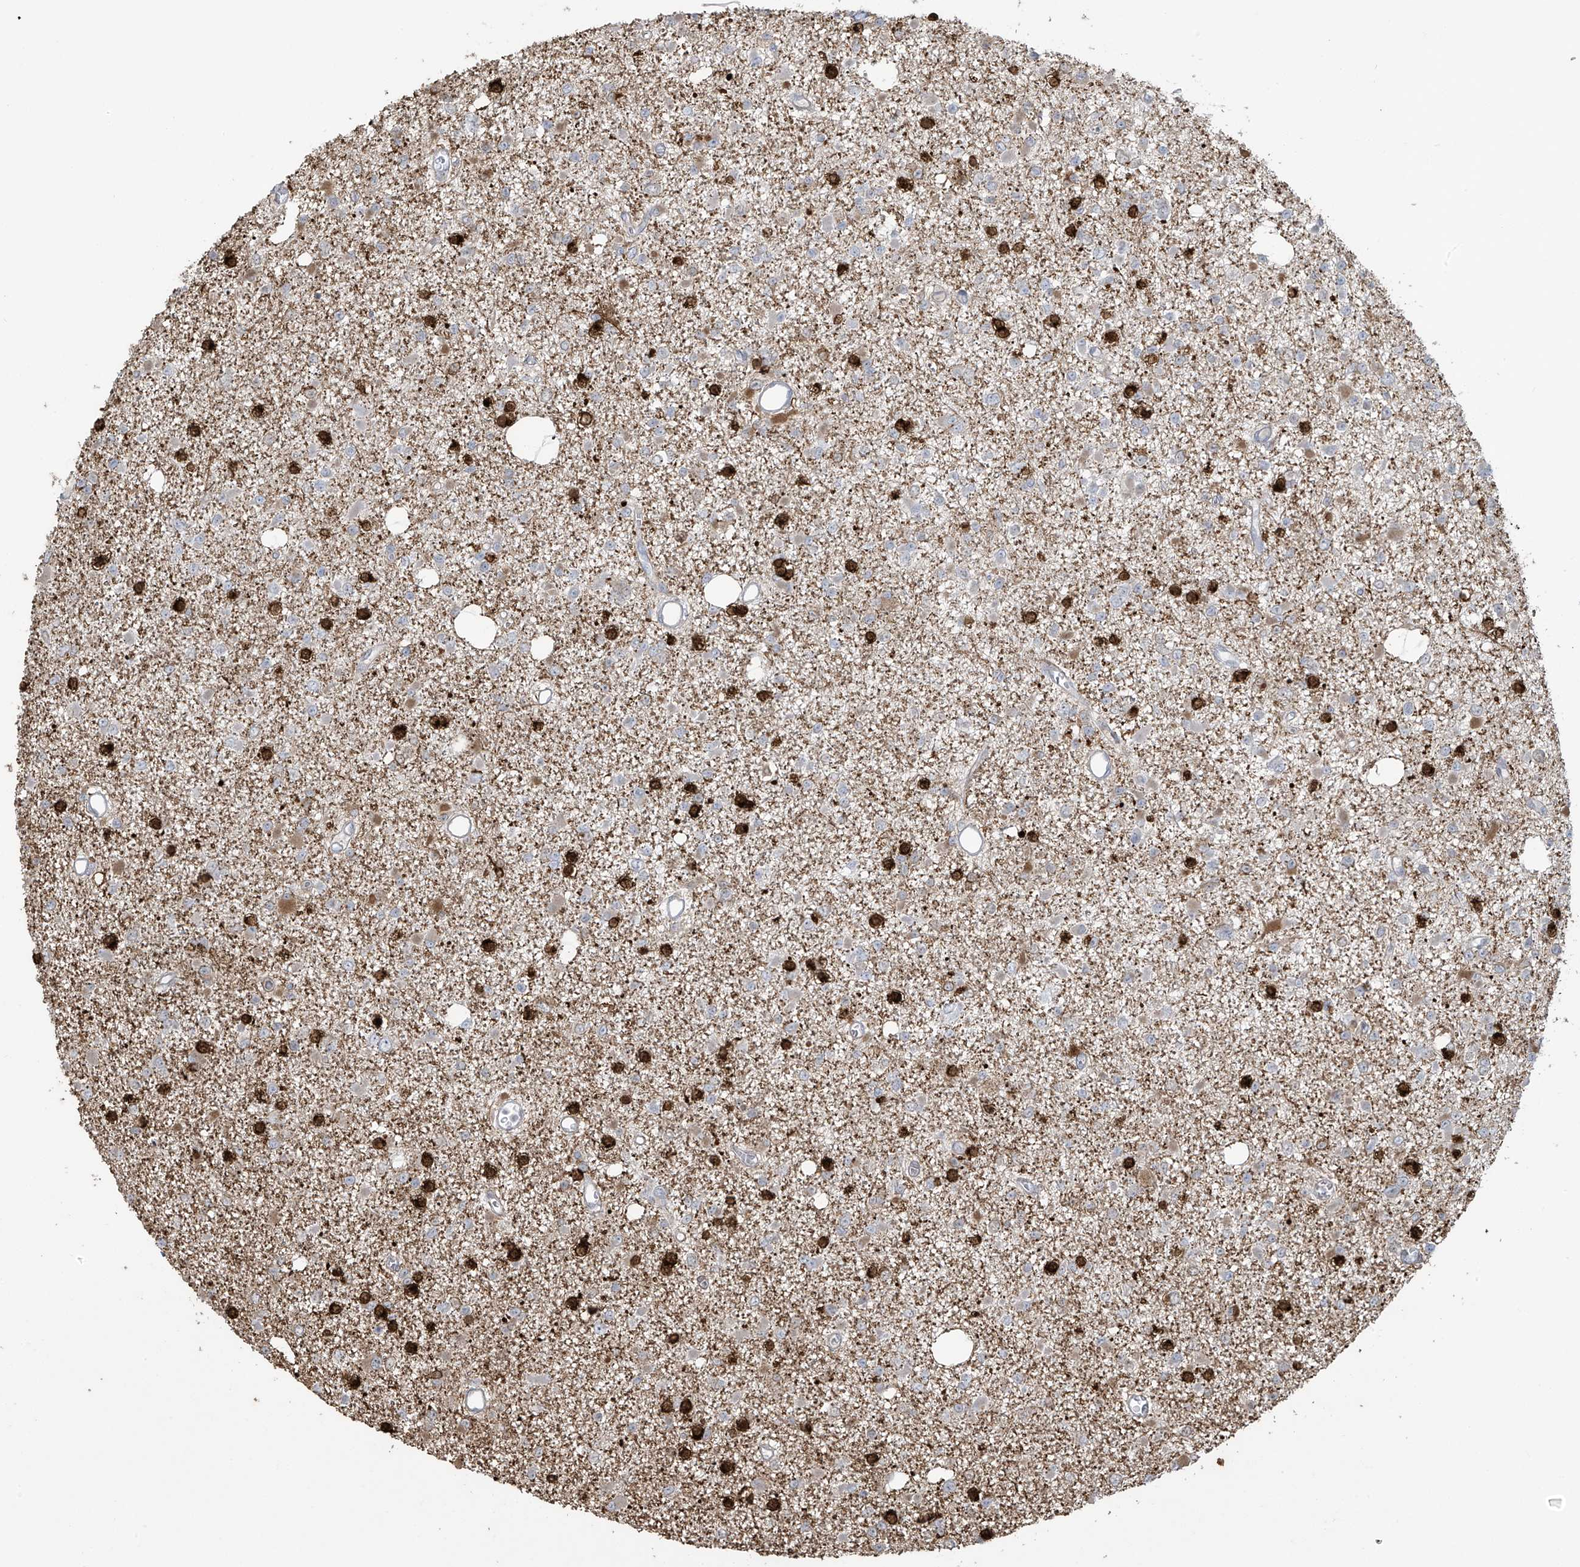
{"staining": {"intensity": "negative", "quantity": "none", "location": "none"}, "tissue": "glioma", "cell_type": "Tumor cells", "image_type": "cancer", "snomed": [{"axis": "morphology", "description": "Glioma, malignant, Low grade"}, {"axis": "topography", "description": "Brain"}], "caption": "The histopathology image demonstrates no significant staining in tumor cells of malignant low-grade glioma. (Stains: DAB (3,3'-diaminobenzidine) IHC with hematoxylin counter stain, Microscopy: brightfield microscopy at high magnification).", "gene": "TAGAP", "patient": {"sex": "female", "age": 22}}